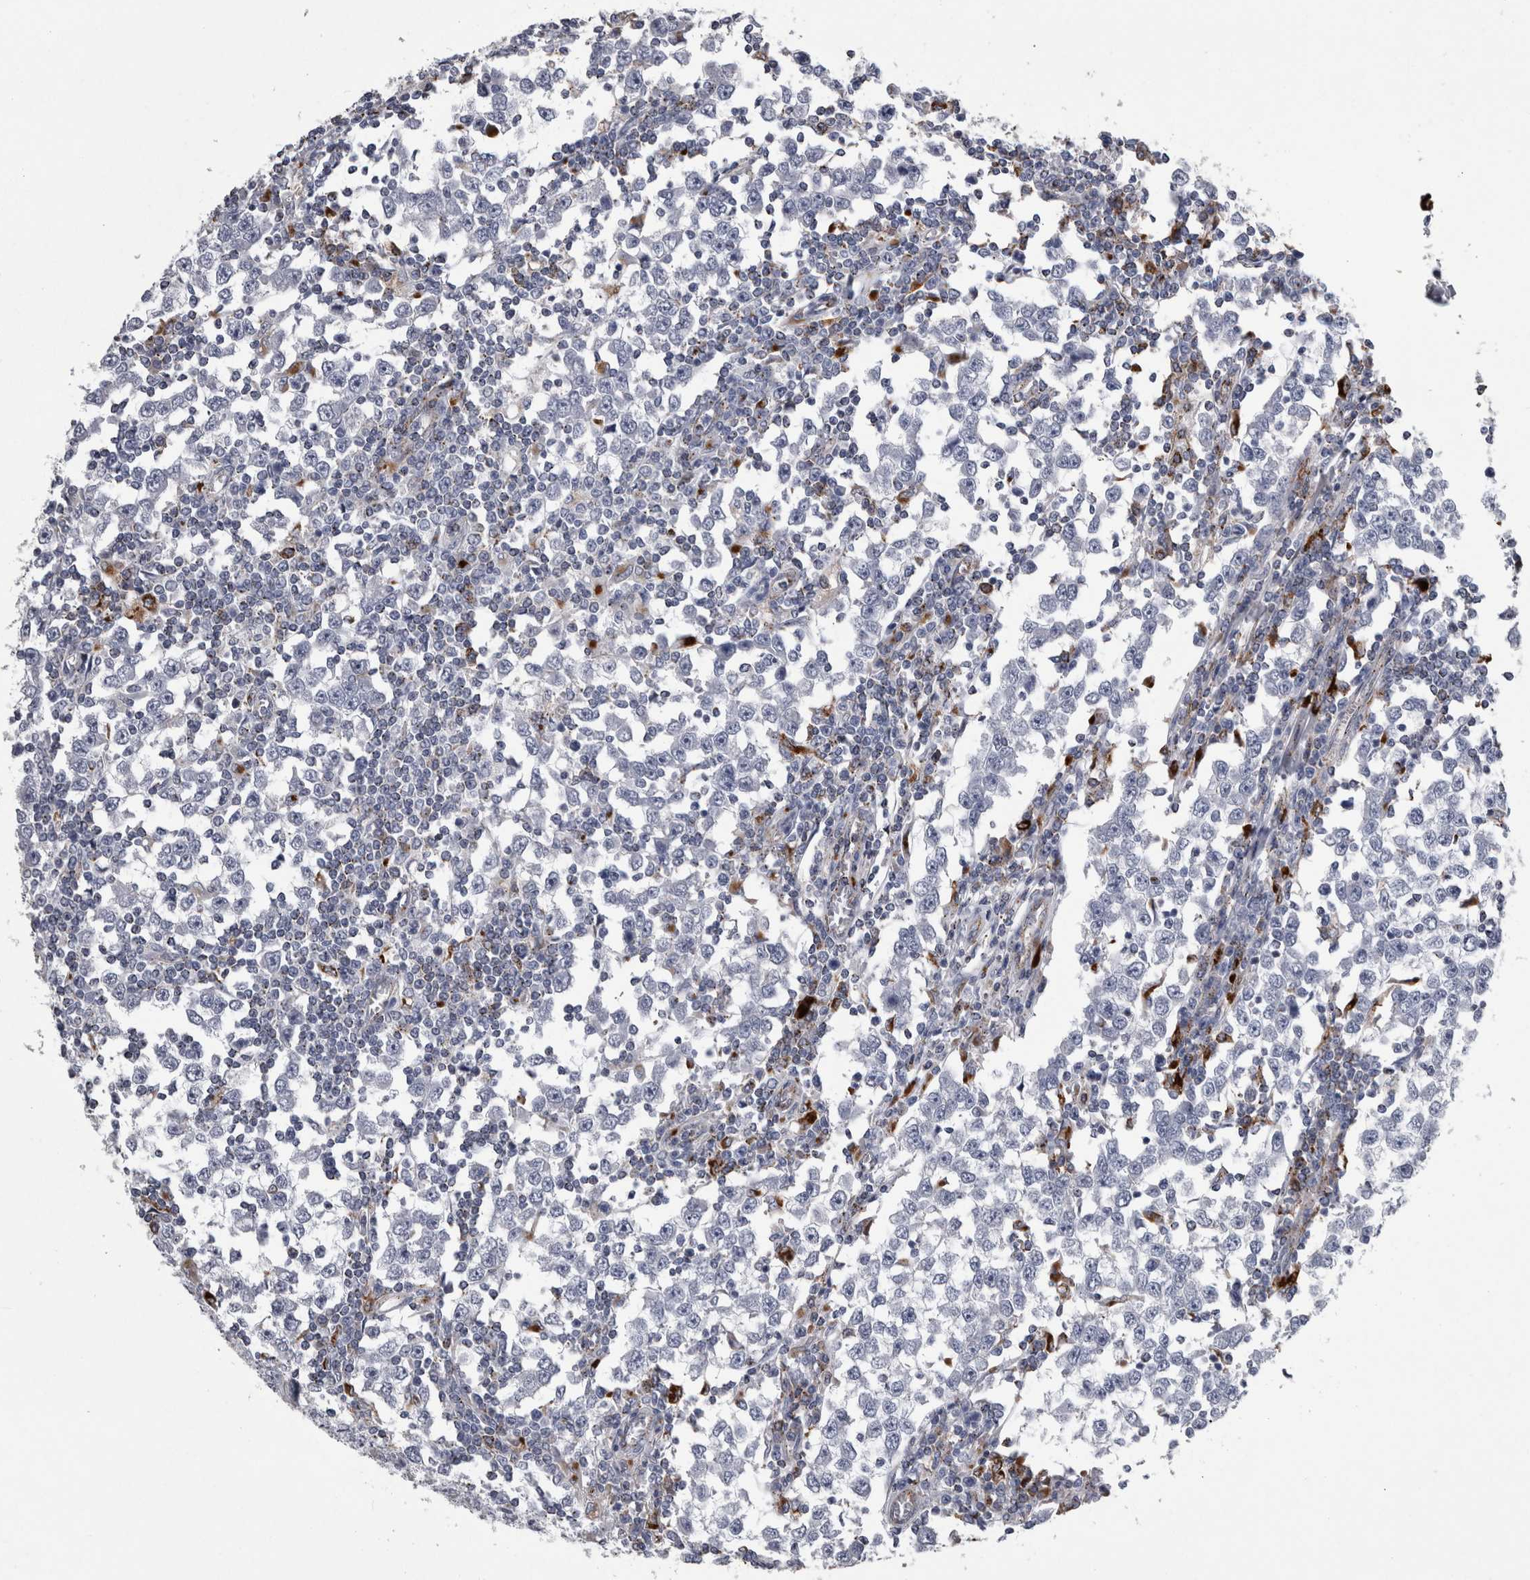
{"staining": {"intensity": "negative", "quantity": "none", "location": "none"}, "tissue": "testis cancer", "cell_type": "Tumor cells", "image_type": "cancer", "snomed": [{"axis": "morphology", "description": "Seminoma, NOS"}, {"axis": "topography", "description": "Testis"}], "caption": "IHC histopathology image of testis cancer (seminoma) stained for a protein (brown), which demonstrates no expression in tumor cells.", "gene": "DPP7", "patient": {"sex": "male", "age": 65}}